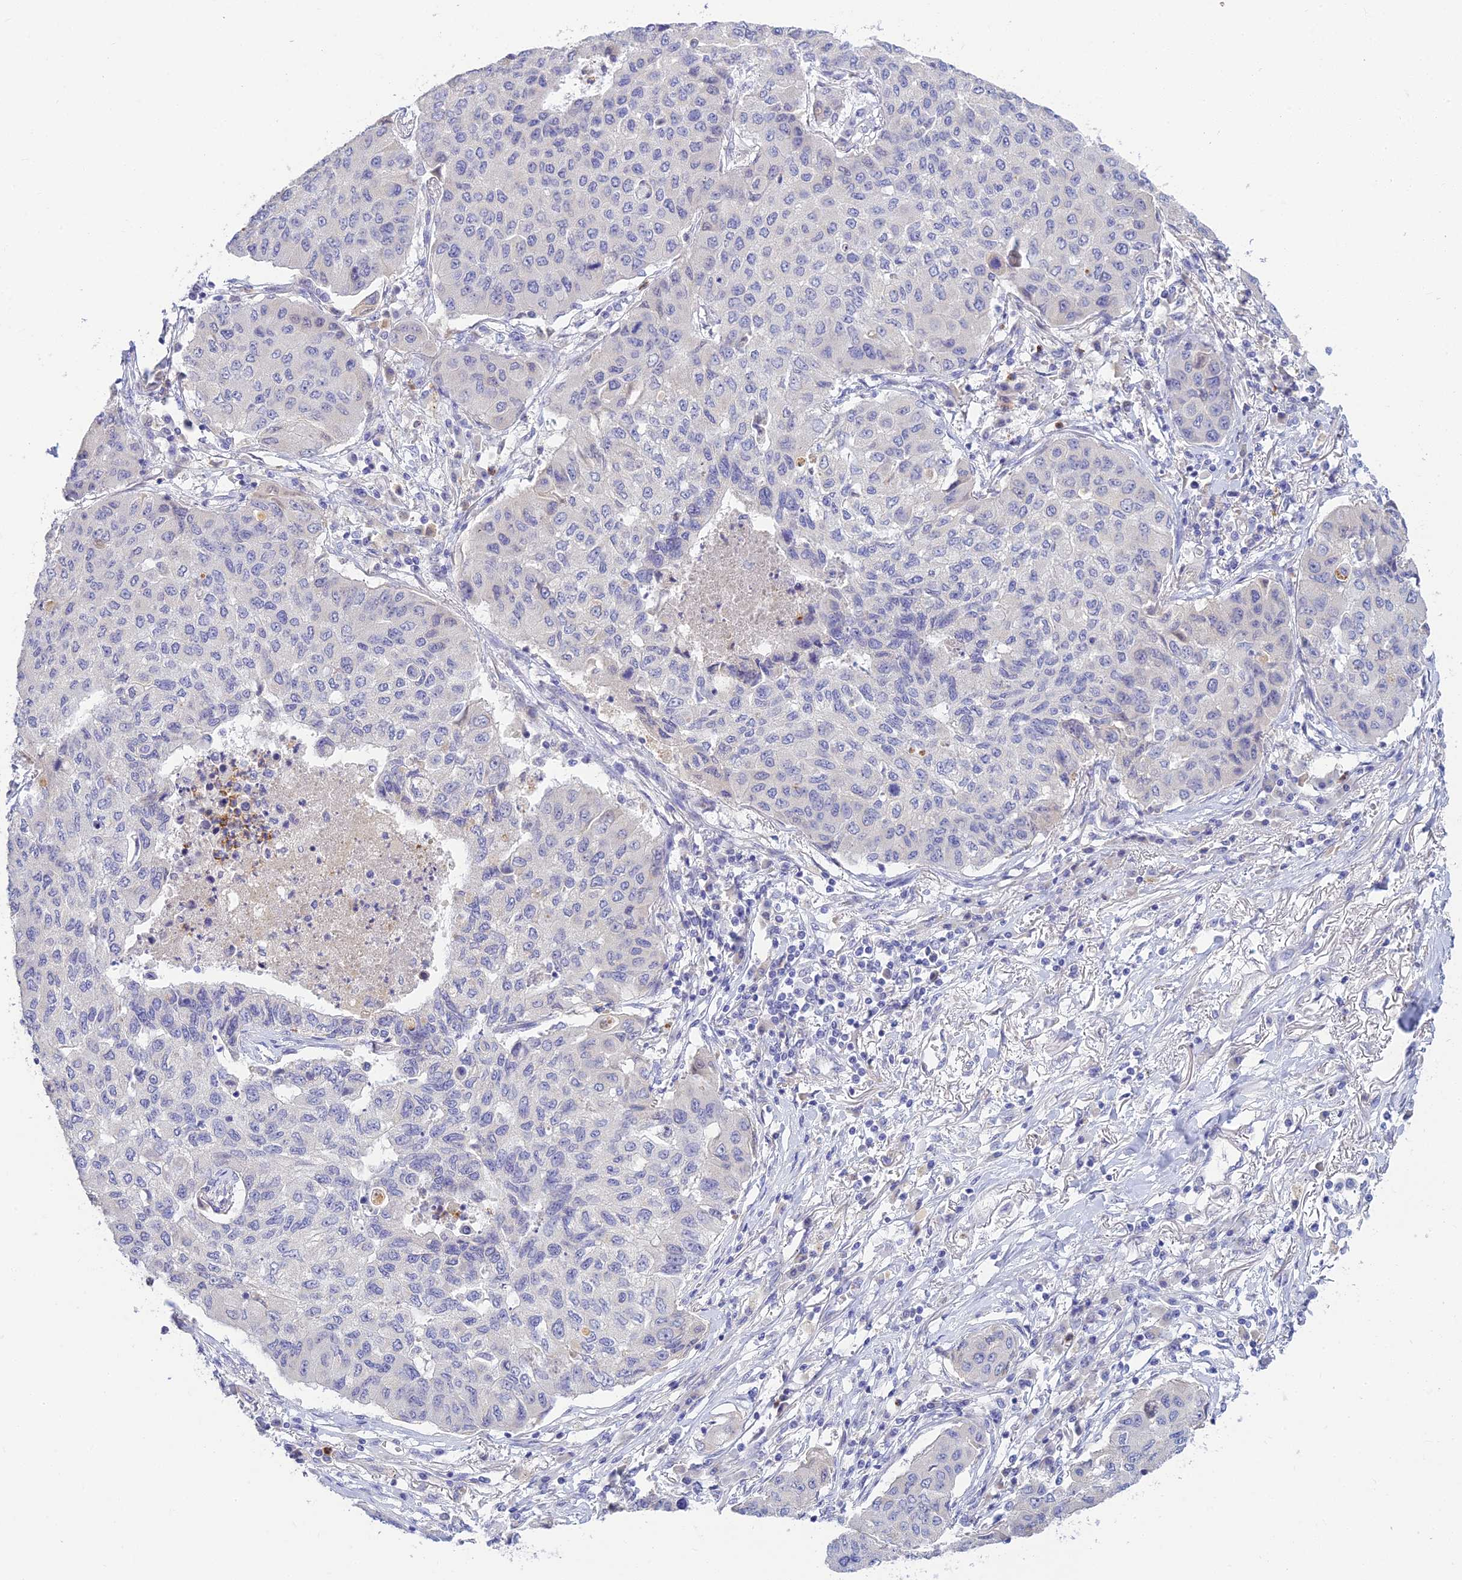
{"staining": {"intensity": "negative", "quantity": "none", "location": "none"}, "tissue": "lung cancer", "cell_type": "Tumor cells", "image_type": "cancer", "snomed": [{"axis": "morphology", "description": "Squamous cell carcinoma, NOS"}, {"axis": "topography", "description": "Lung"}], "caption": "IHC micrograph of lung cancer stained for a protein (brown), which displays no staining in tumor cells. (DAB (3,3'-diaminobenzidine) immunohistochemistry visualized using brightfield microscopy, high magnification).", "gene": "INTS13", "patient": {"sex": "male", "age": 74}}